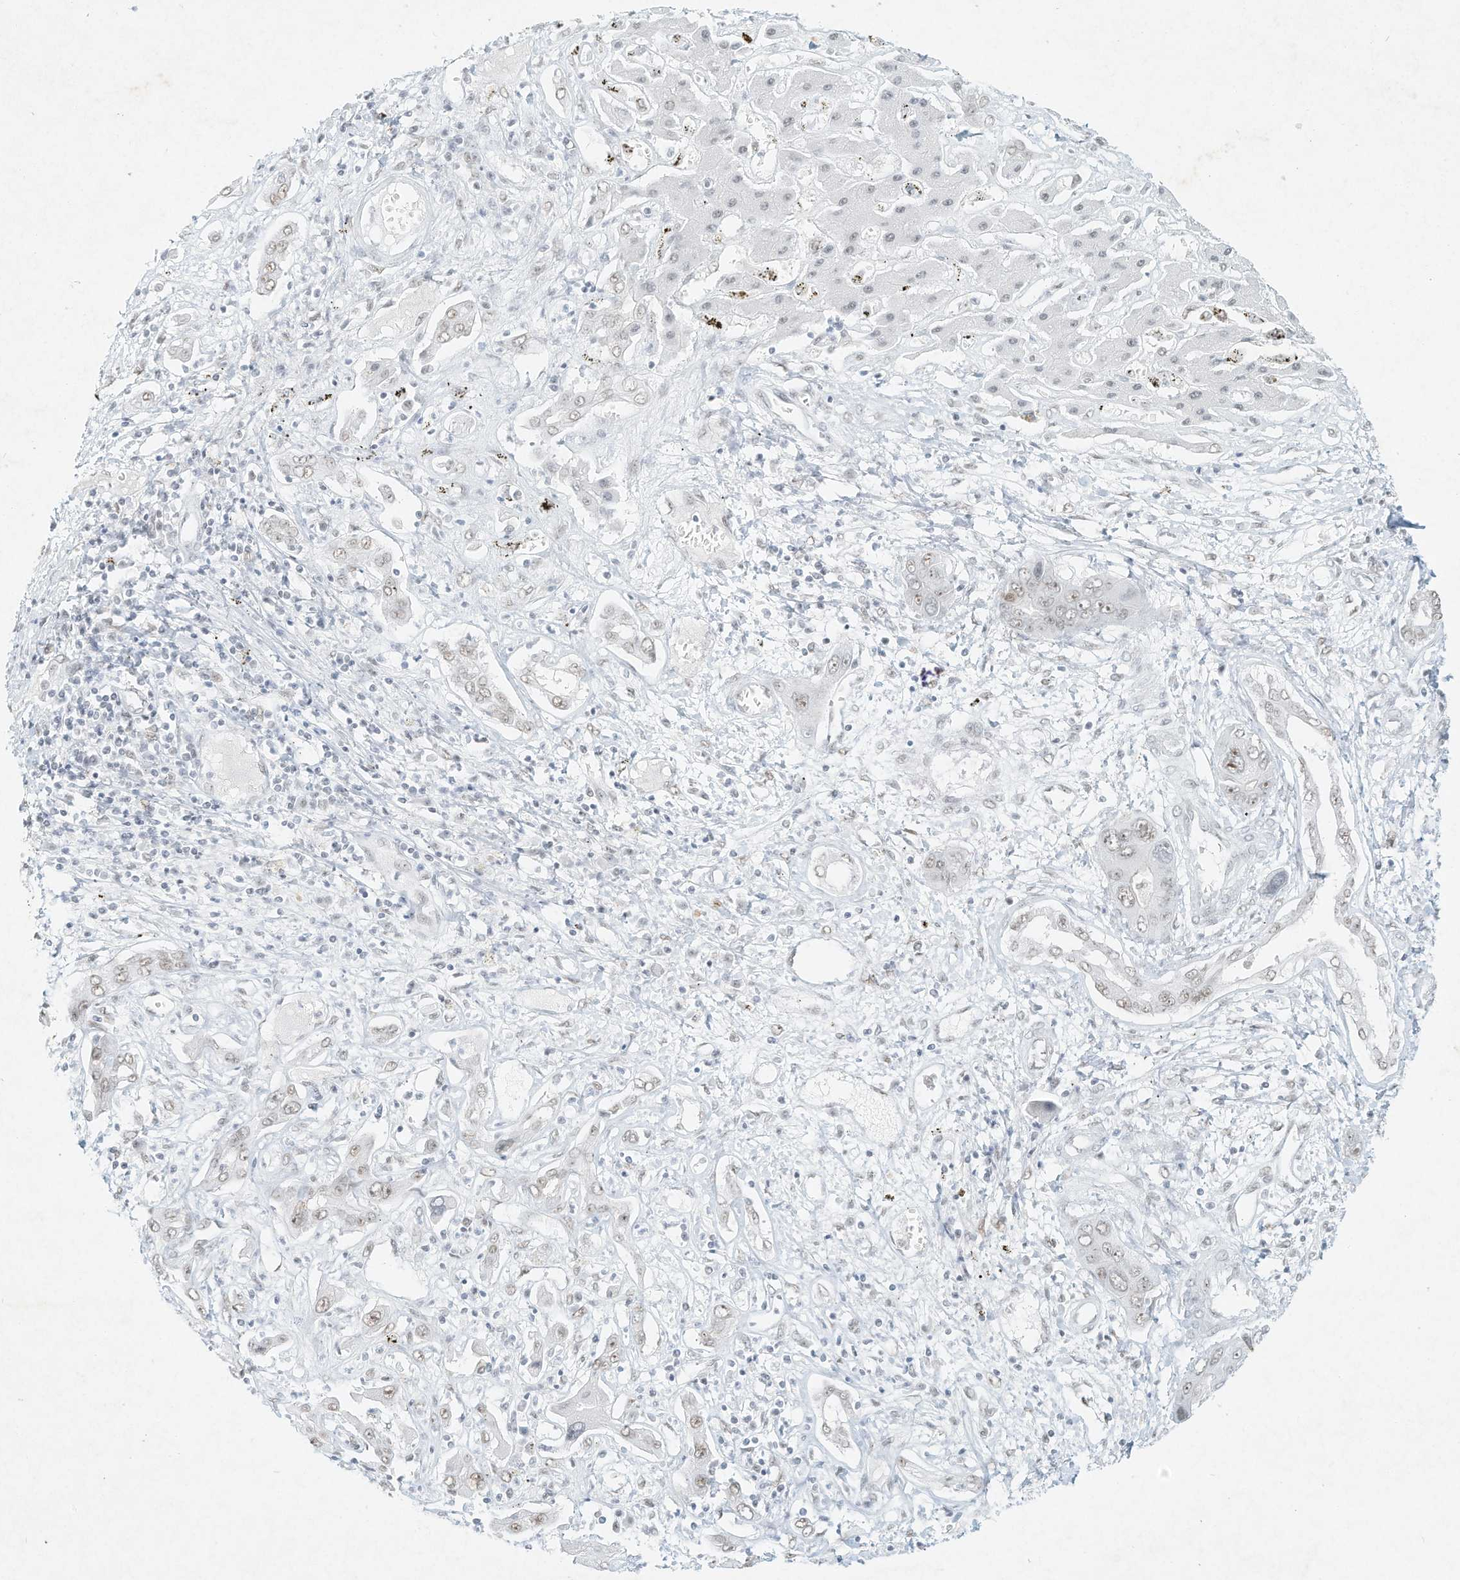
{"staining": {"intensity": "weak", "quantity": "<25%", "location": "nuclear"}, "tissue": "liver cancer", "cell_type": "Tumor cells", "image_type": "cancer", "snomed": [{"axis": "morphology", "description": "Cholangiocarcinoma"}, {"axis": "topography", "description": "Liver"}], "caption": "Image shows no protein expression in tumor cells of cholangiocarcinoma (liver) tissue. Brightfield microscopy of IHC stained with DAB (3,3'-diaminobenzidine) (brown) and hematoxylin (blue), captured at high magnification.", "gene": "PGC", "patient": {"sex": "male", "age": 67}}